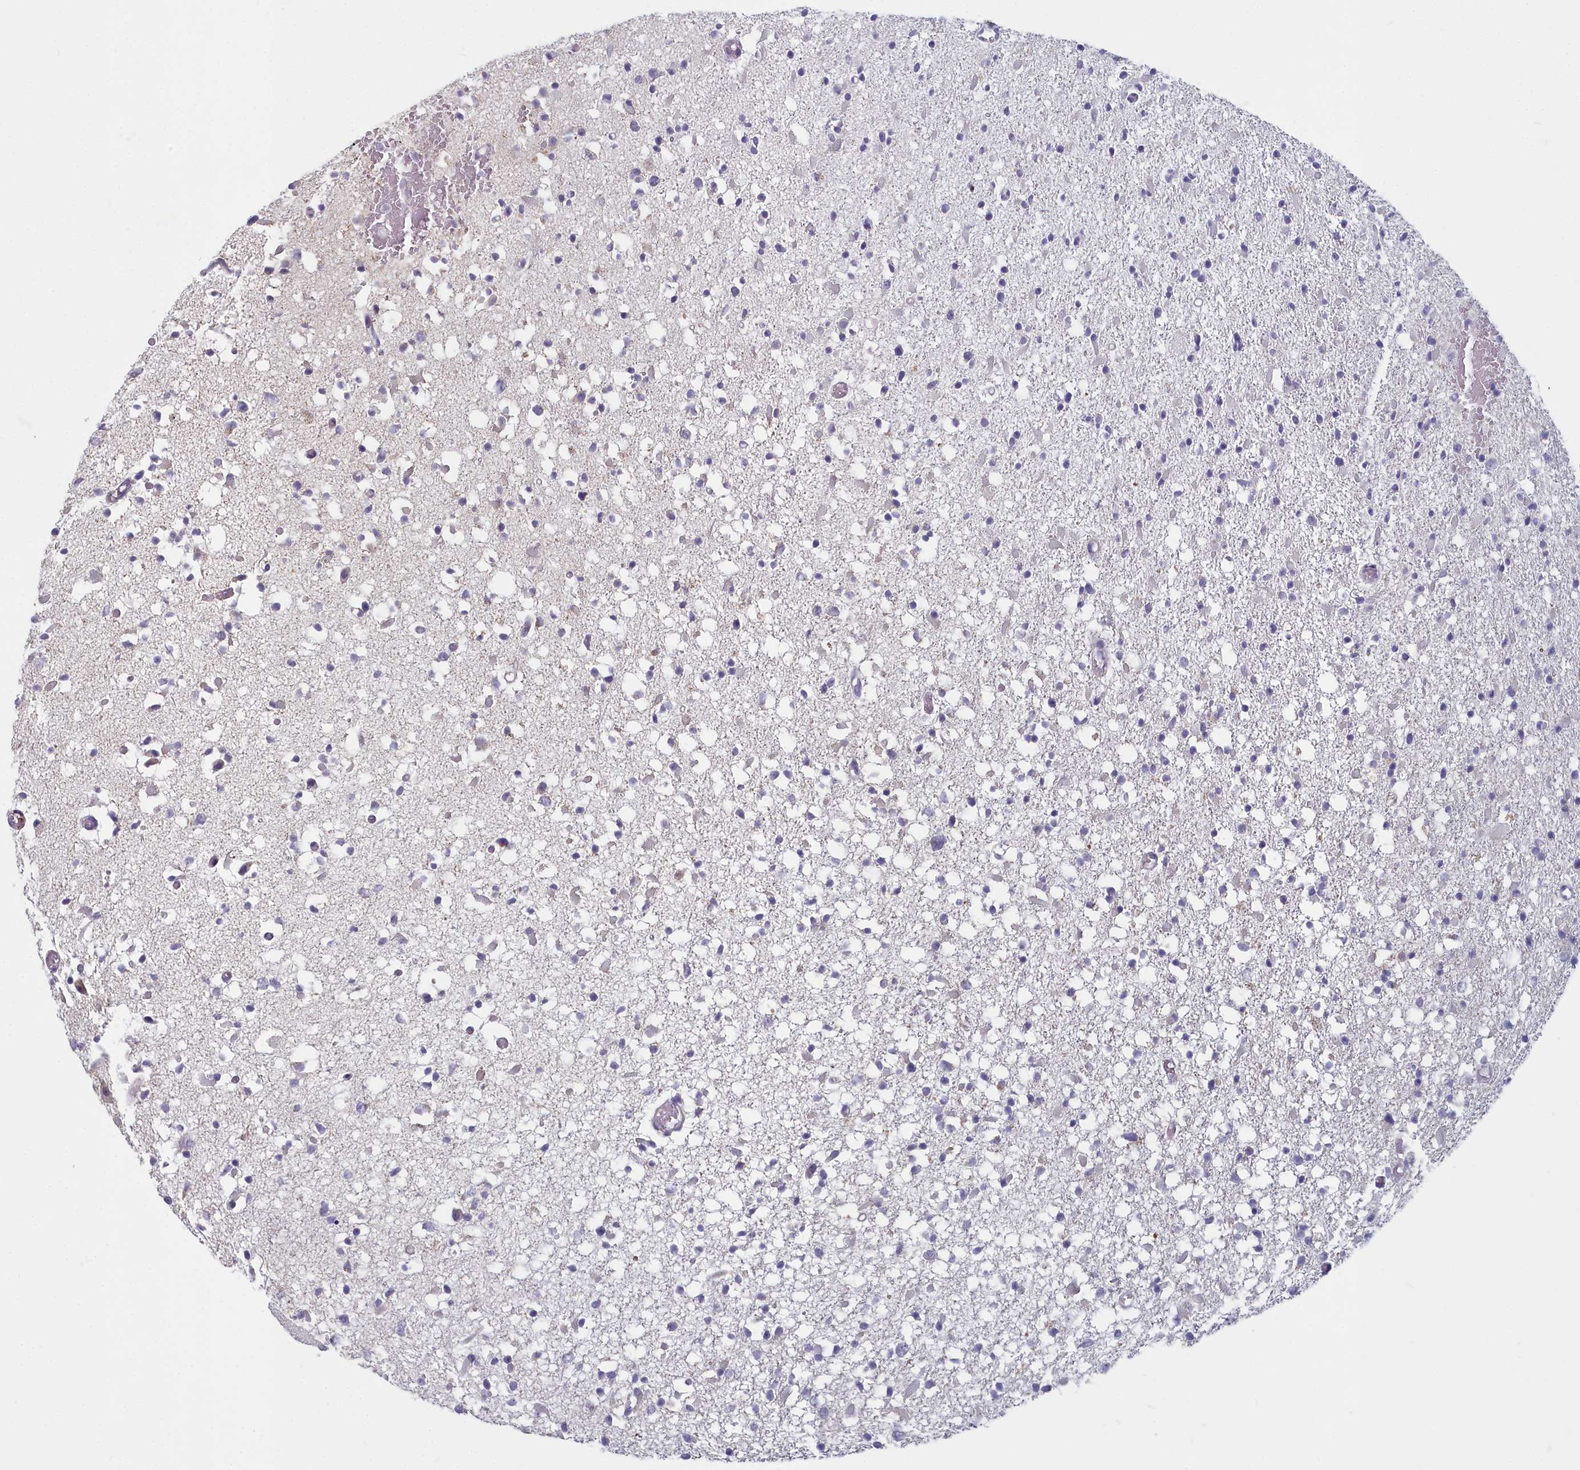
{"staining": {"intensity": "negative", "quantity": "none", "location": "none"}, "tissue": "glioma", "cell_type": "Tumor cells", "image_type": "cancer", "snomed": [{"axis": "morphology", "description": "Glioma, malignant, Low grade"}, {"axis": "topography", "description": "Brain"}], "caption": "Human low-grade glioma (malignant) stained for a protein using IHC reveals no positivity in tumor cells.", "gene": "INSYN2A", "patient": {"sex": "female", "age": 22}}